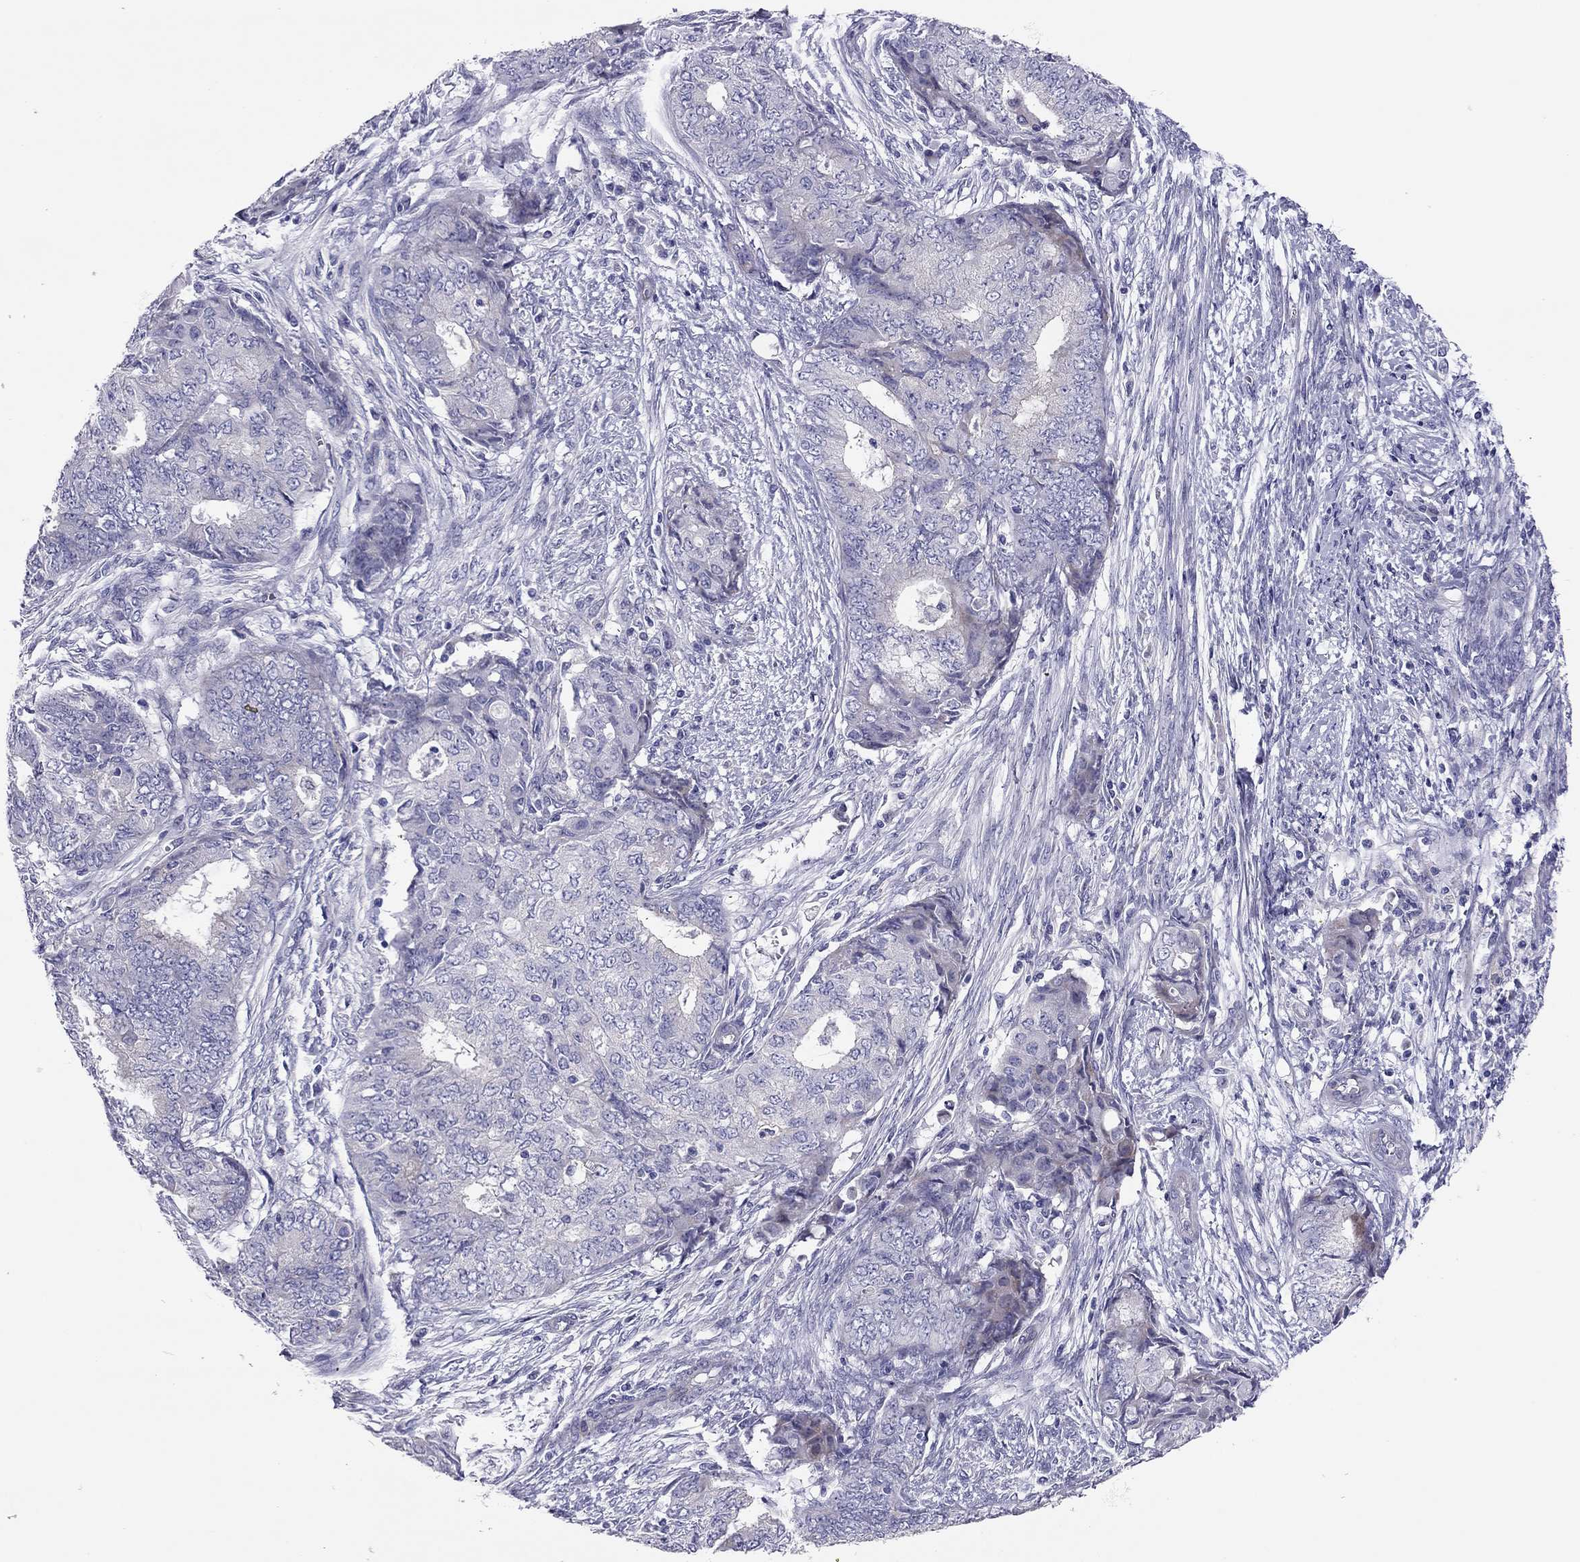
{"staining": {"intensity": "negative", "quantity": "none", "location": "none"}, "tissue": "endometrial cancer", "cell_type": "Tumor cells", "image_type": "cancer", "snomed": [{"axis": "morphology", "description": "Adenocarcinoma, NOS"}, {"axis": "topography", "description": "Endometrium"}], "caption": "Endometrial cancer was stained to show a protein in brown. There is no significant positivity in tumor cells. (DAB (3,3'-diaminobenzidine) immunohistochemistry visualized using brightfield microscopy, high magnification).", "gene": "SCARB1", "patient": {"sex": "female", "age": 62}}